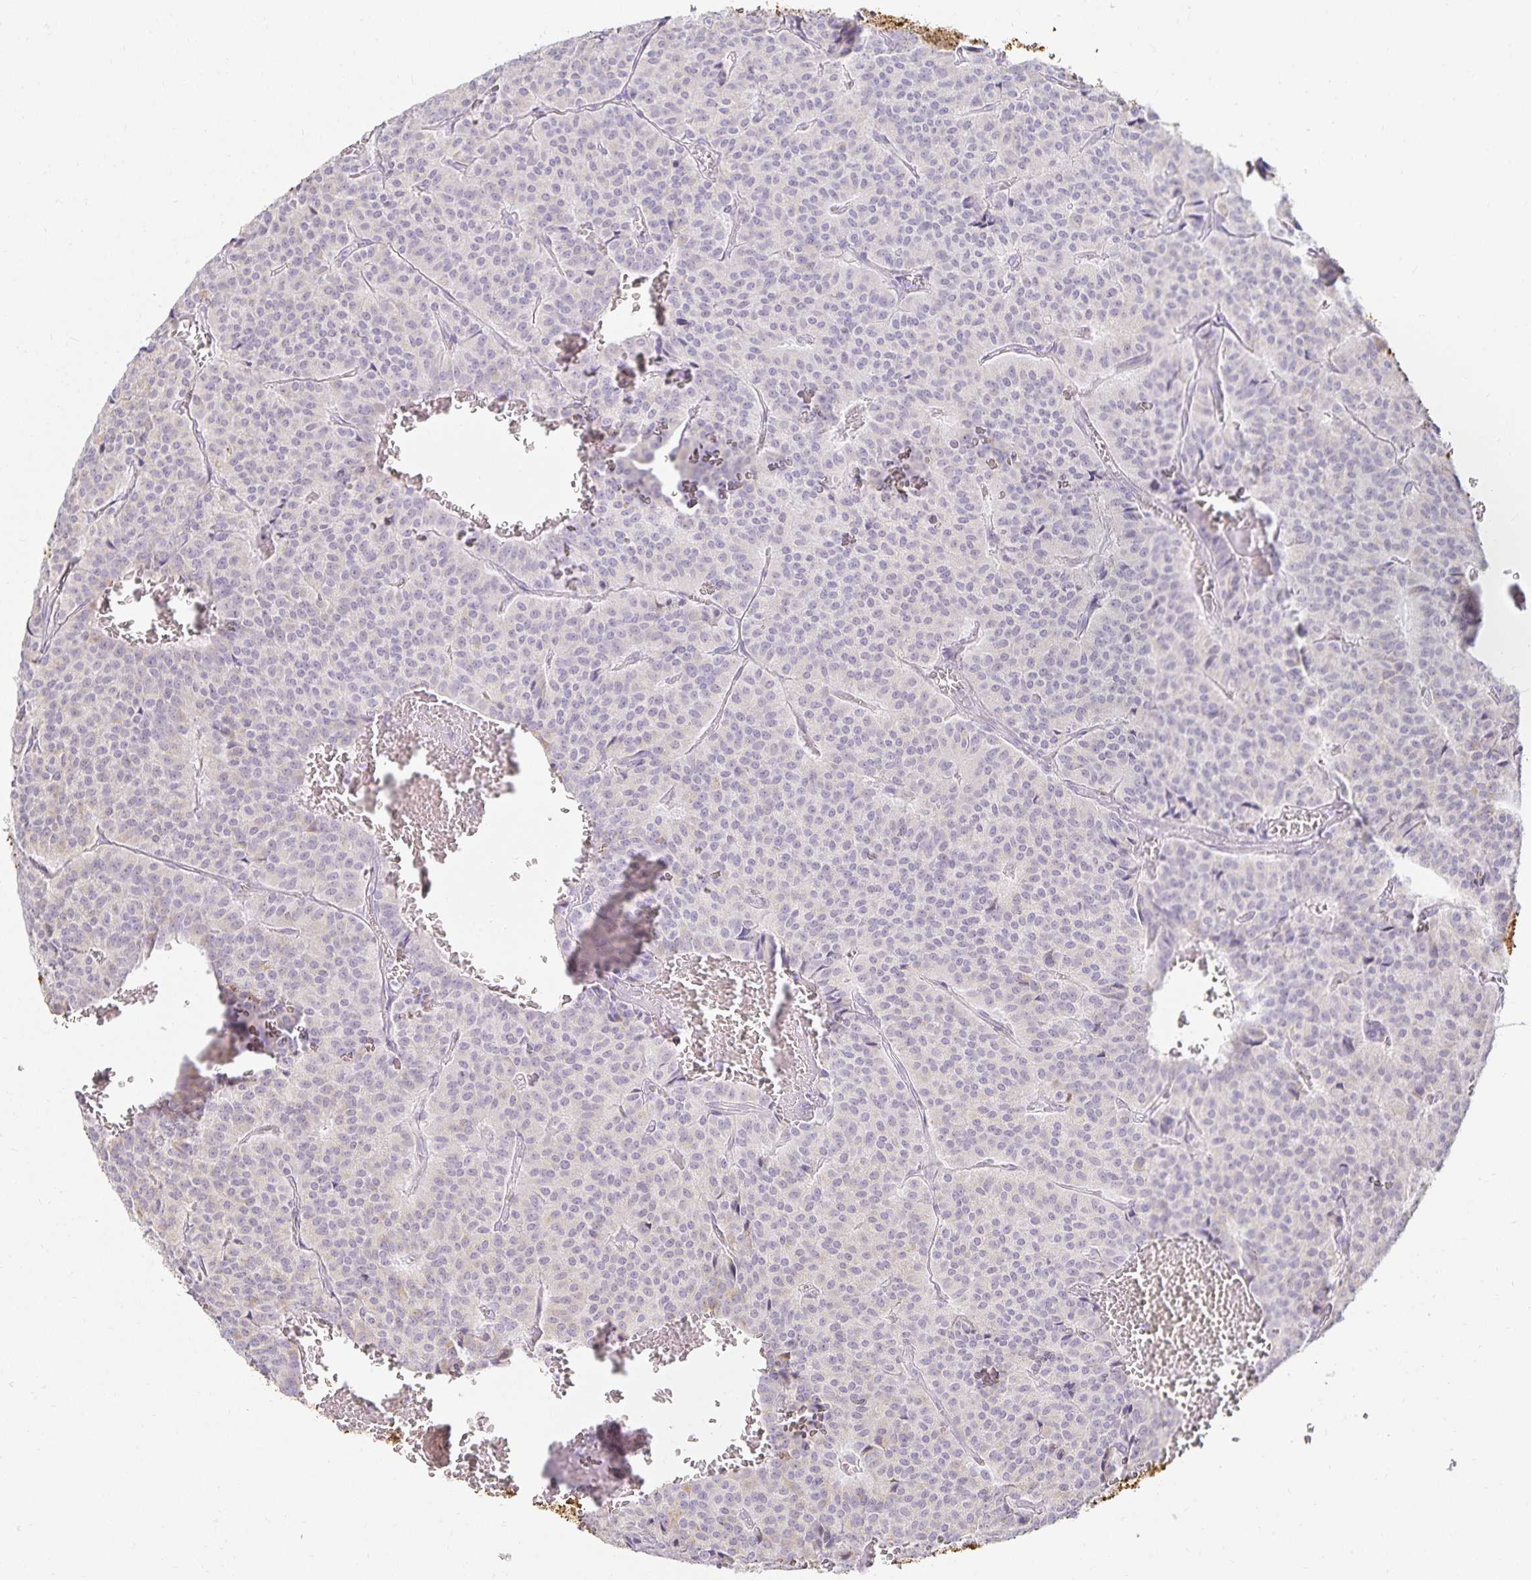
{"staining": {"intensity": "negative", "quantity": "none", "location": "none"}, "tissue": "carcinoid", "cell_type": "Tumor cells", "image_type": "cancer", "snomed": [{"axis": "morphology", "description": "Carcinoid, malignant, NOS"}, {"axis": "topography", "description": "Lung"}], "caption": "DAB (3,3'-diaminobenzidine) immunohistochemical staining of carcinoid exhibits no significant staining in tumor cells. (DAB (3,3'-diaminobenzidine) IHC visualized using brightfield microscopy, high magnification).", "gene": "GP2", "patient": {"sex": "male", "age": 70}}